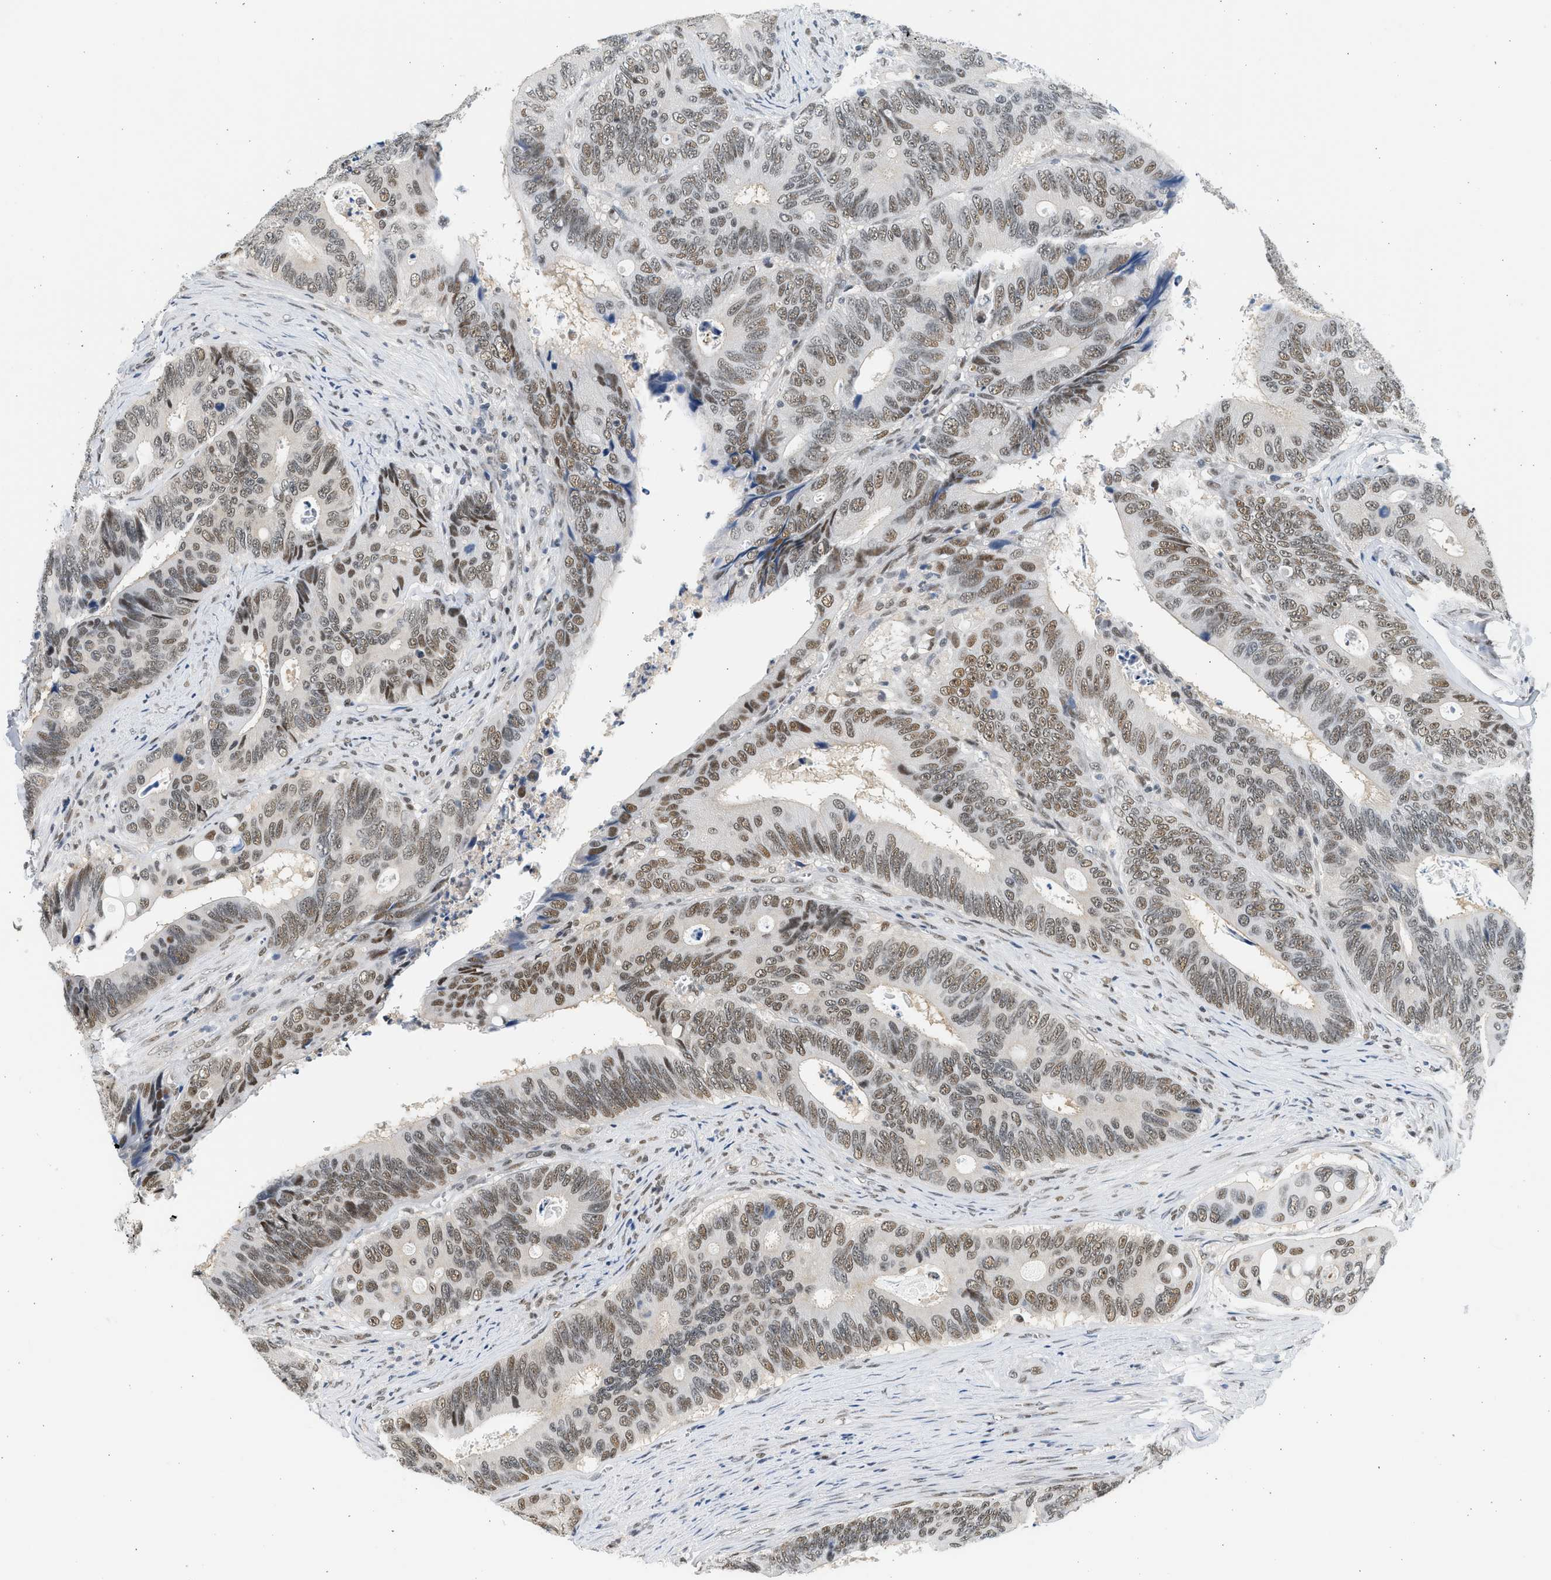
{"staining": {"intensity": "moderate", "quantity": ">75%", "location": "nuclear"}, "tissue": "colorectal cancer", "cell_type": "Tumor cells", "image_type": "cancer", "snomed": [{"axis": "morphology", "description": "Inflammation, NOS"}, {"axis": "morphology", "description": "Adenocarcinoma, NOS"}, {"axis": "topography", "description": "Colon"}], "caption": "Immunohistochemistry (IHC) of colorectal cancer exhibits medium levels of moderate nuclear positivity in approximately >75% of tumor cells.", "gene": "HIPK1", "patient": {"sex": "male", "age": 72}}